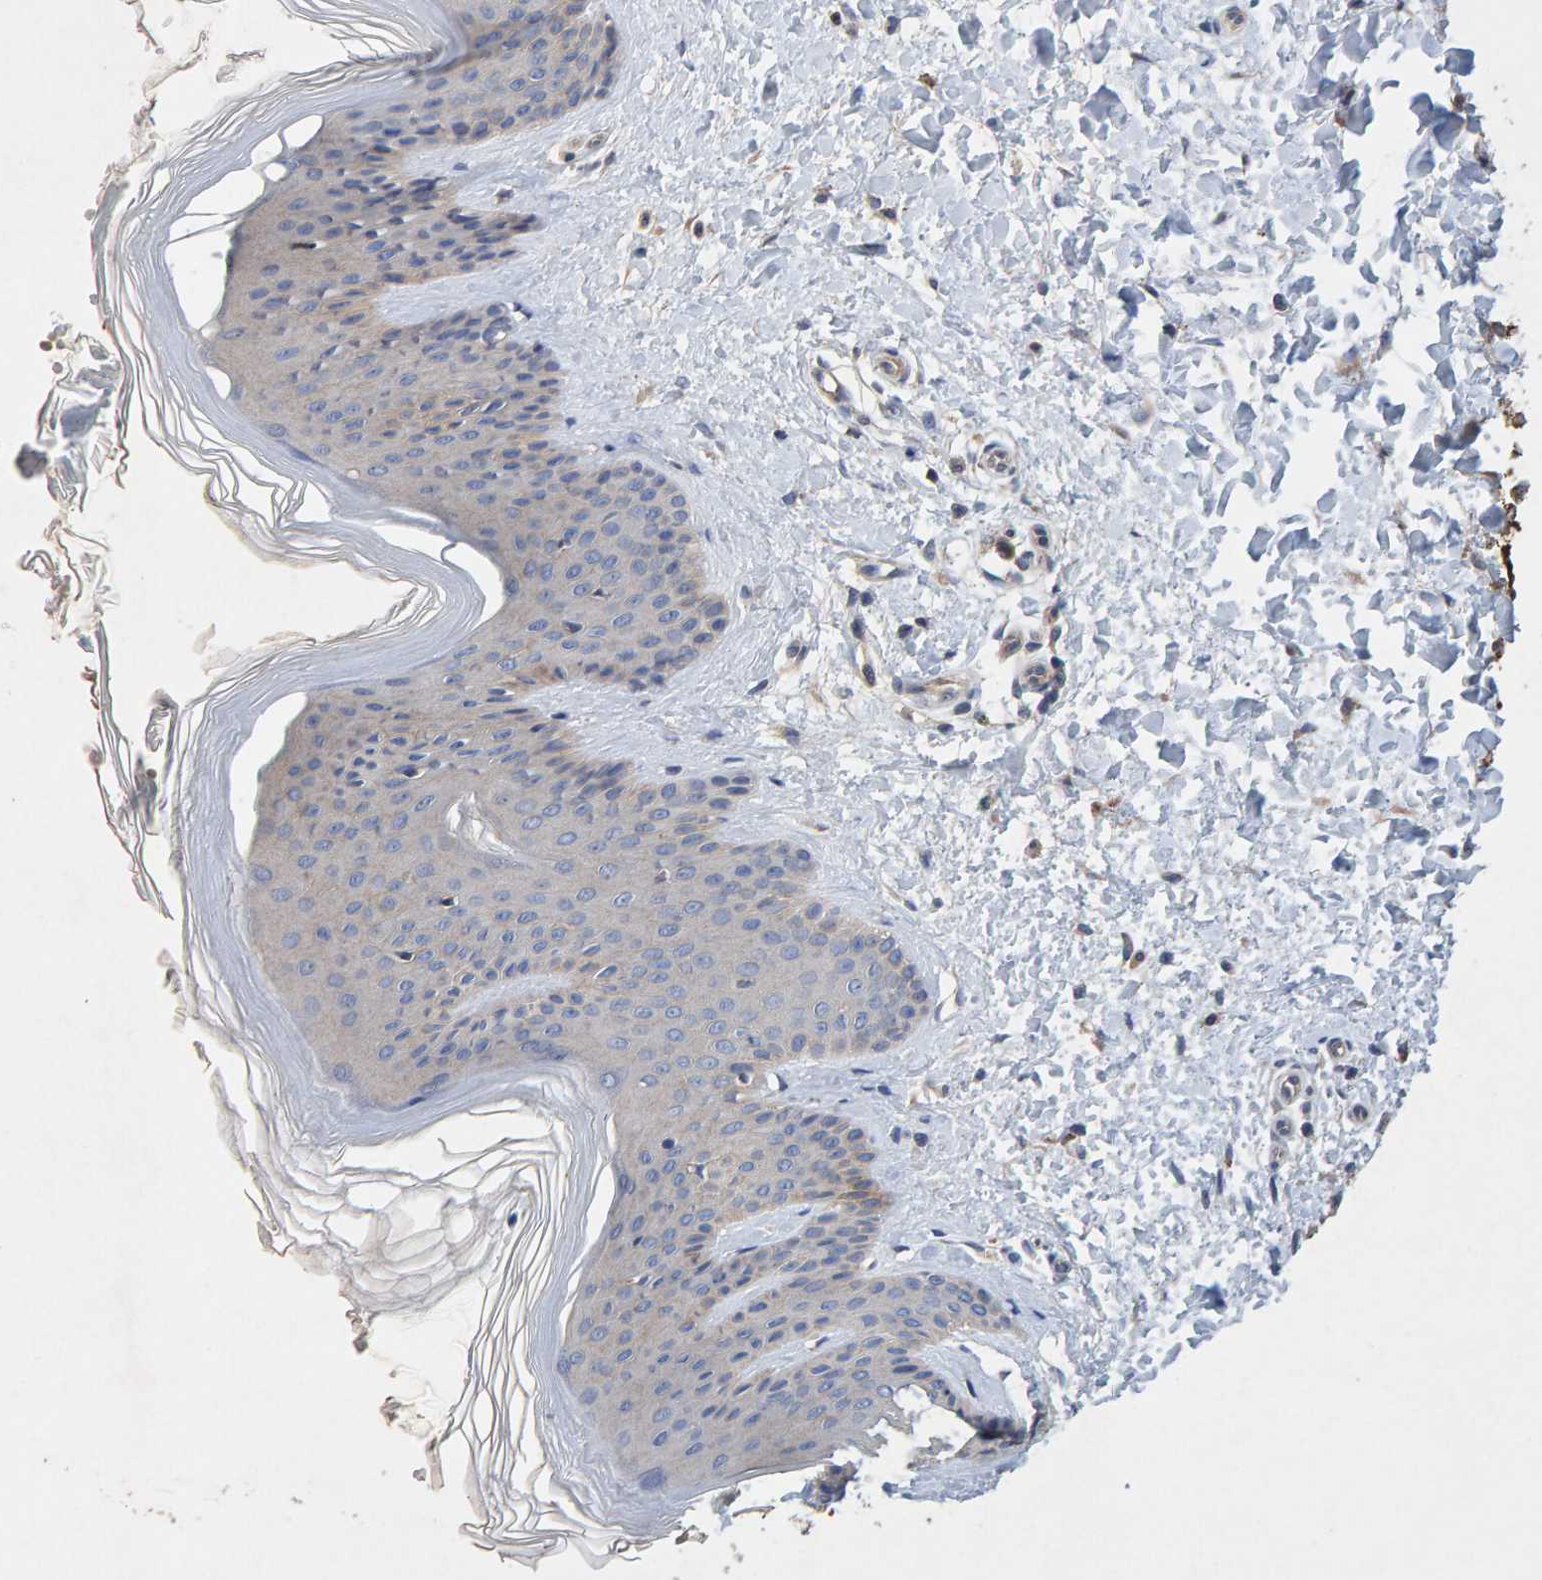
{"staining": {"intensity": "weak", "quantity": ">75%", "location": "cytoplasmic/membranous"}, "tissue": "skin", "cell_type": "Fibroblasts", "image_type": "normal", "snomed": [{"axis": "morphology", "description": "Normal tissue, NOS"}, {"axis": "morphology", "description": "Malignant melanoma, Metastatic site"}, {"axis": "topography", "description": "Skin"}], "caption": "IHC histopathology image of benign human skin stained for a protein (brown), which exhibits low levels of weak cytoplasmic/membranous positivity in approximately >75% of fibroblasts.", "gene": "EFR3A", "patient": {"sex": "male", "age": 41}}